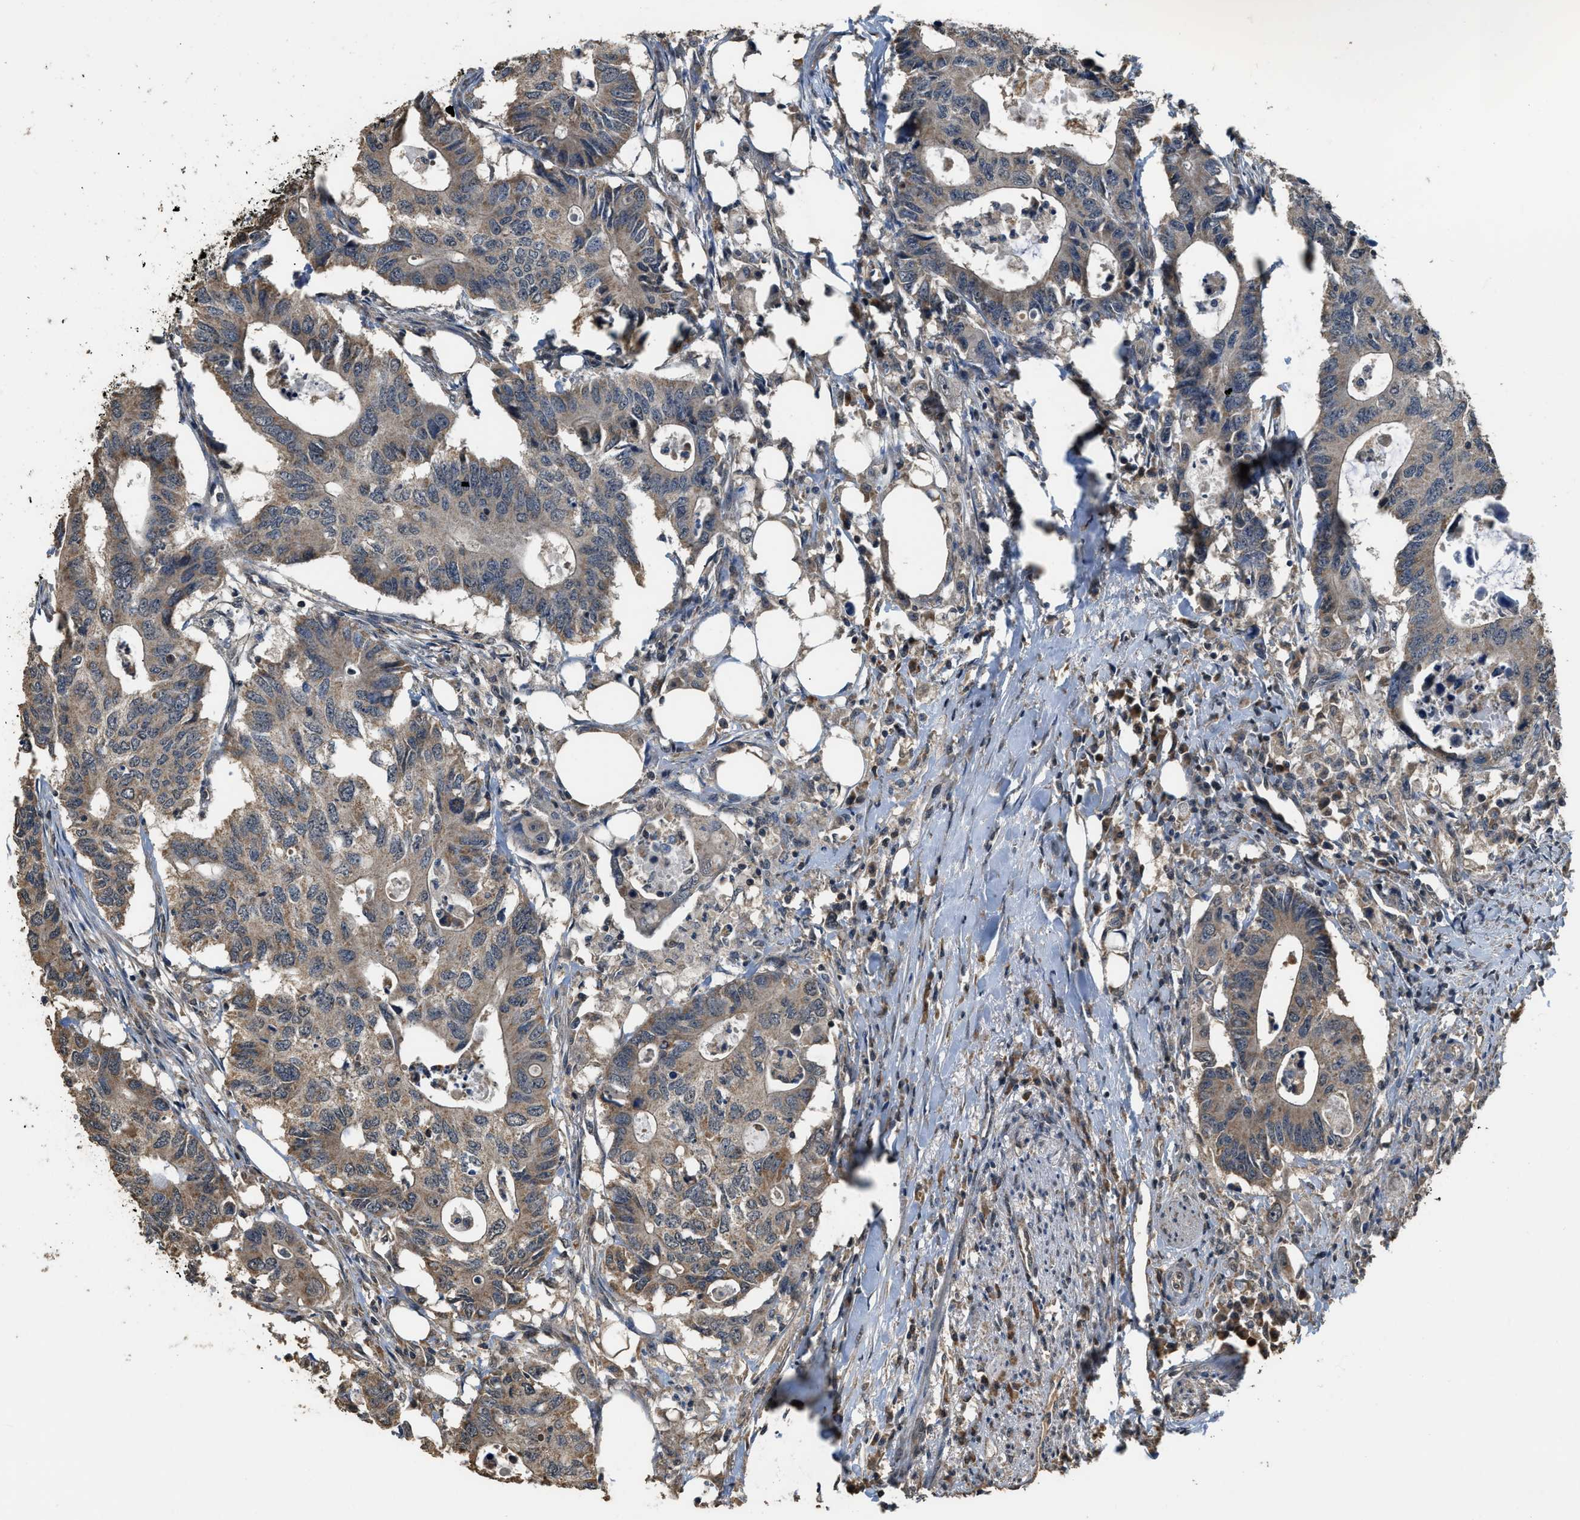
{"staining": {"intensity": "moderate", "quantity": ">75%", "location": "cytoplasmic/membranous"}, "tissue": "colorectal cancer", "cell_type": "Tumor cells", "image_type": "cancer", "snomed": [{"axis": "morphology", "description": "Adenocarcinoma, NOS"}, {"axis": "topography", "description": "Colon"}], "caption": "Immunohistochemistry (IHC) photomicrograph of colorectal adenocarcinoma stained for a protein (brown), which exhibits medium levels of moderate cytoplasmic/membranous expression in about >75% of tumor cells.", "gene": "DENND6B", "patient": {"sex": "male", "age": 71}}